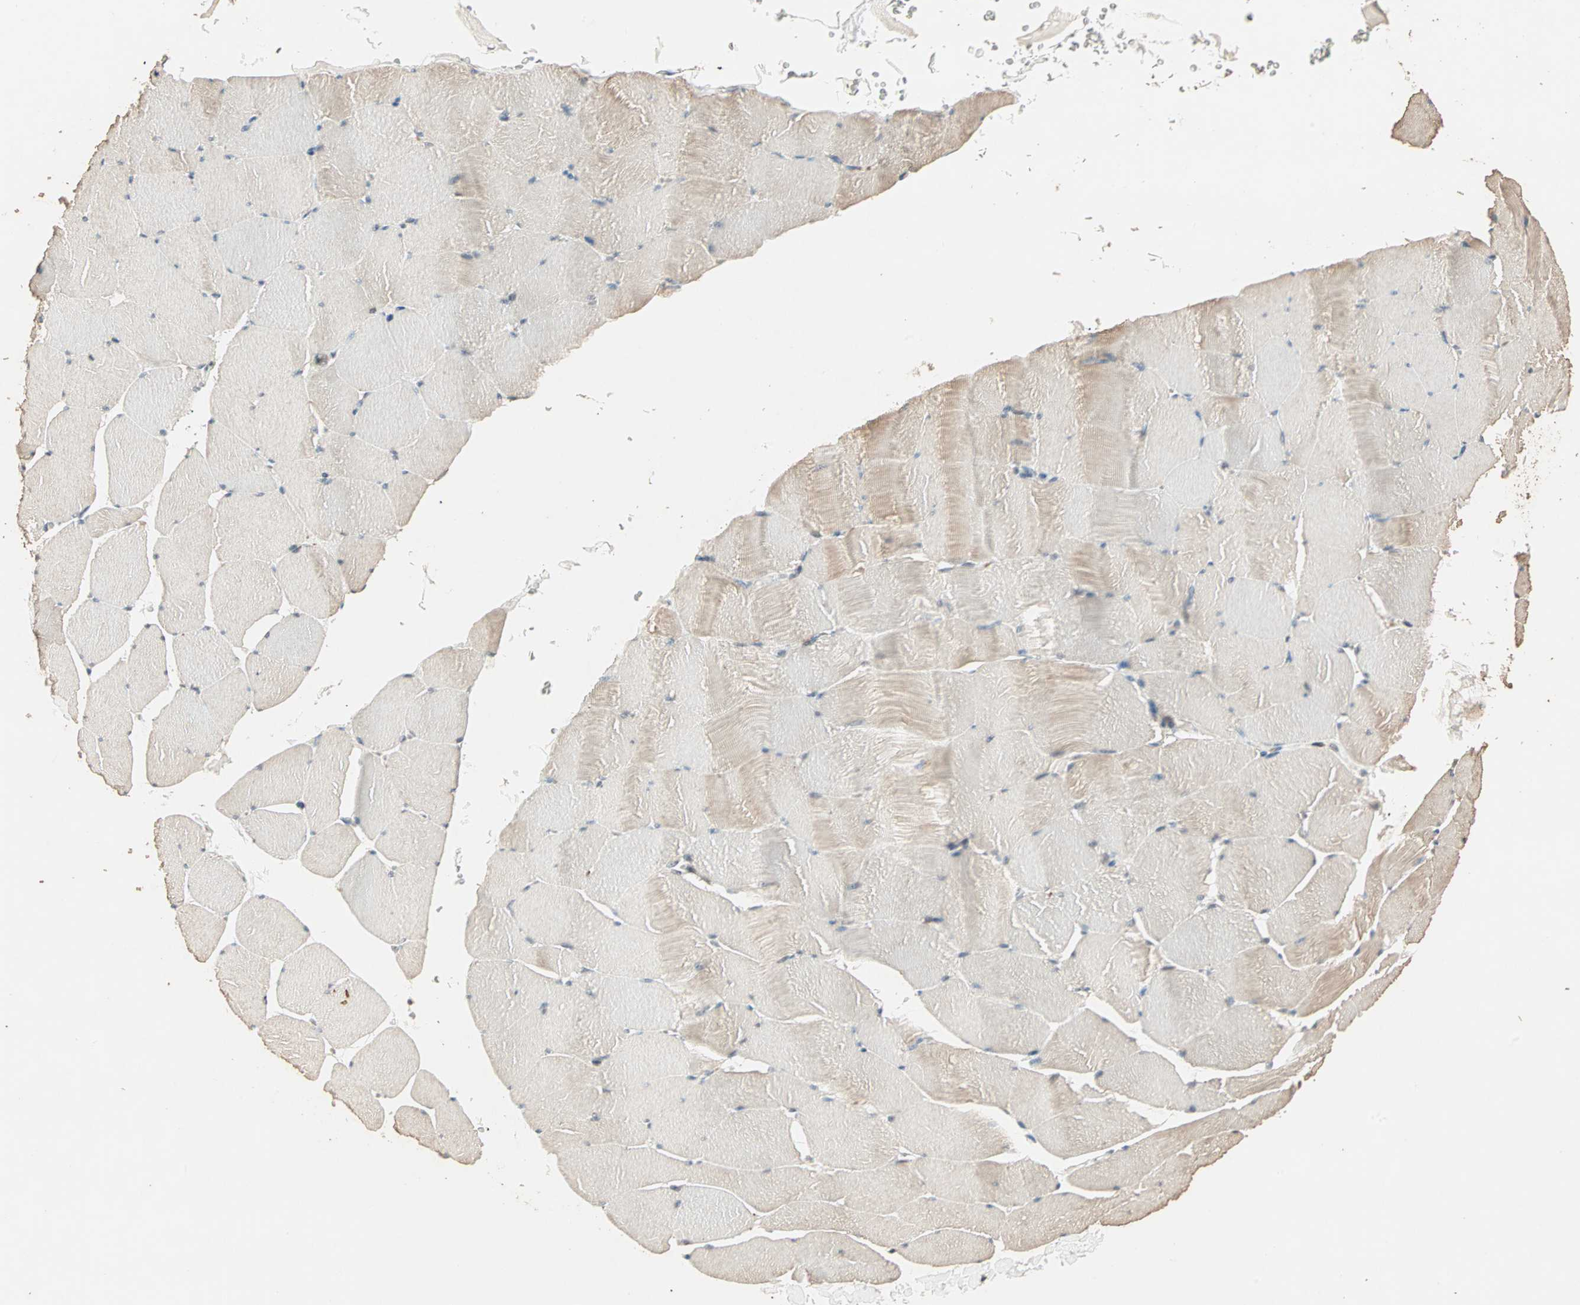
{"staining": {"intensity": "moderate", "quantity": ">75%", "location": "cytoplasmic/membranous"}, "tissue": "skeletal muscle", "cell_type": "Myocytes", "image_type": "normal", "snomed": [{"axis": "morphology", "description": "Normal tissue, NOS"}, {"axis": "topography", "description": "Skeletal muscle"}], "caption": "Skeletal muscle stained with immunohistochemistry (IHC) reveals moderate cytoplasmic/membranous positivity in approximately >75% of myocytes.", "gene": "ZBTB33", "patient": {"sex": "male", "age": 62}}